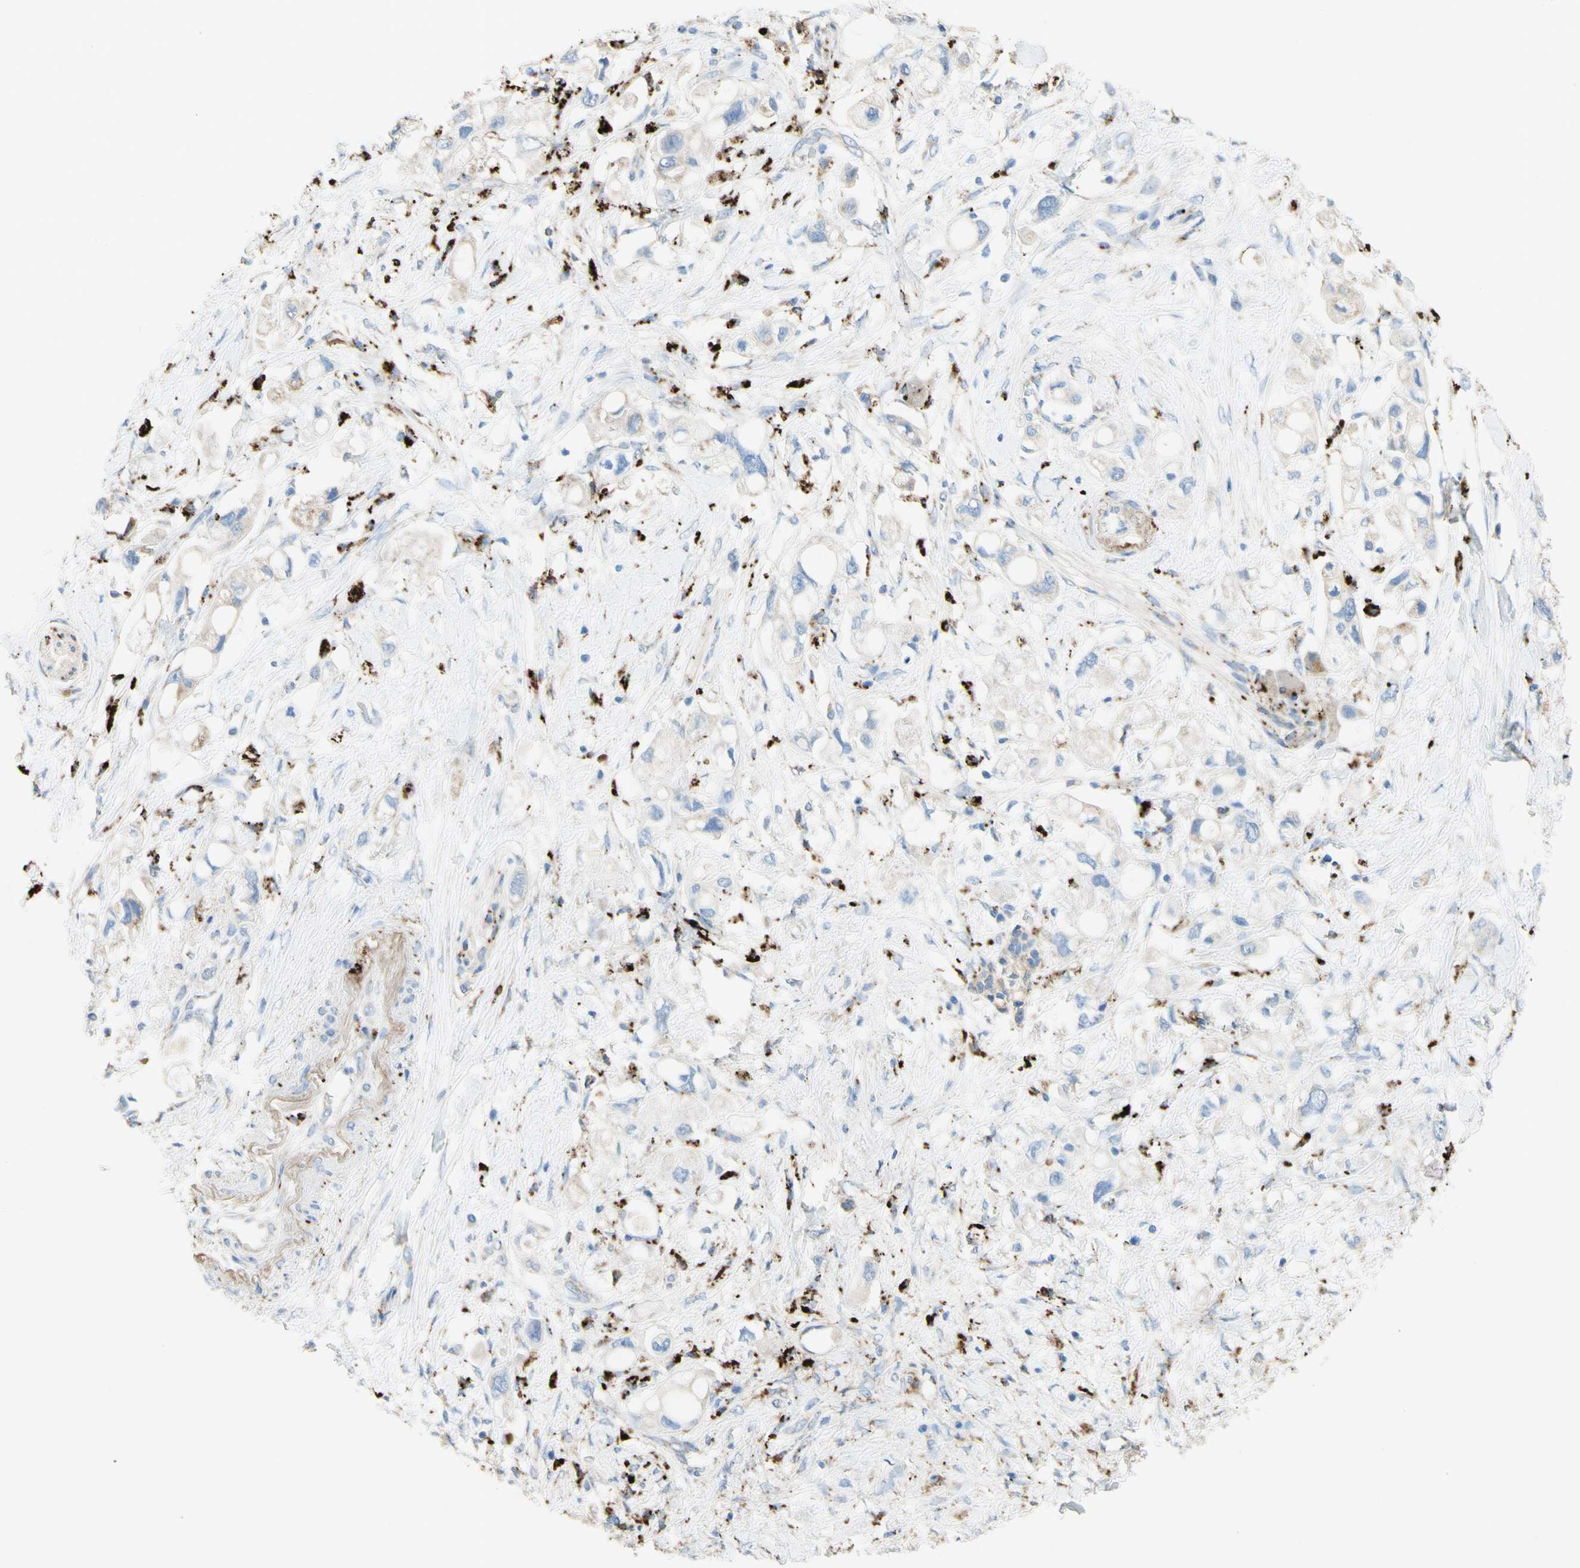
{"staining": {"intensity": "negative", "quantity": "none", "location": "none"}, "tissue": "pancreatic cancer", "cell_type": "Tumor cells", "image_type": "cancer", "snomed": [{"axis": "morphology", "description": "Adenocarcinoma, NOS"}, {"axis": "topography", "description": "Pancreas"}], "caption": "High power microscopy micrograph of an immunohistochemistry (IHC) image of pancreatic adenocarcinoma, revealing no significant expression in tumor cells.", "gene": "URB2", "patient": {"sex": "female", "age": 56}}